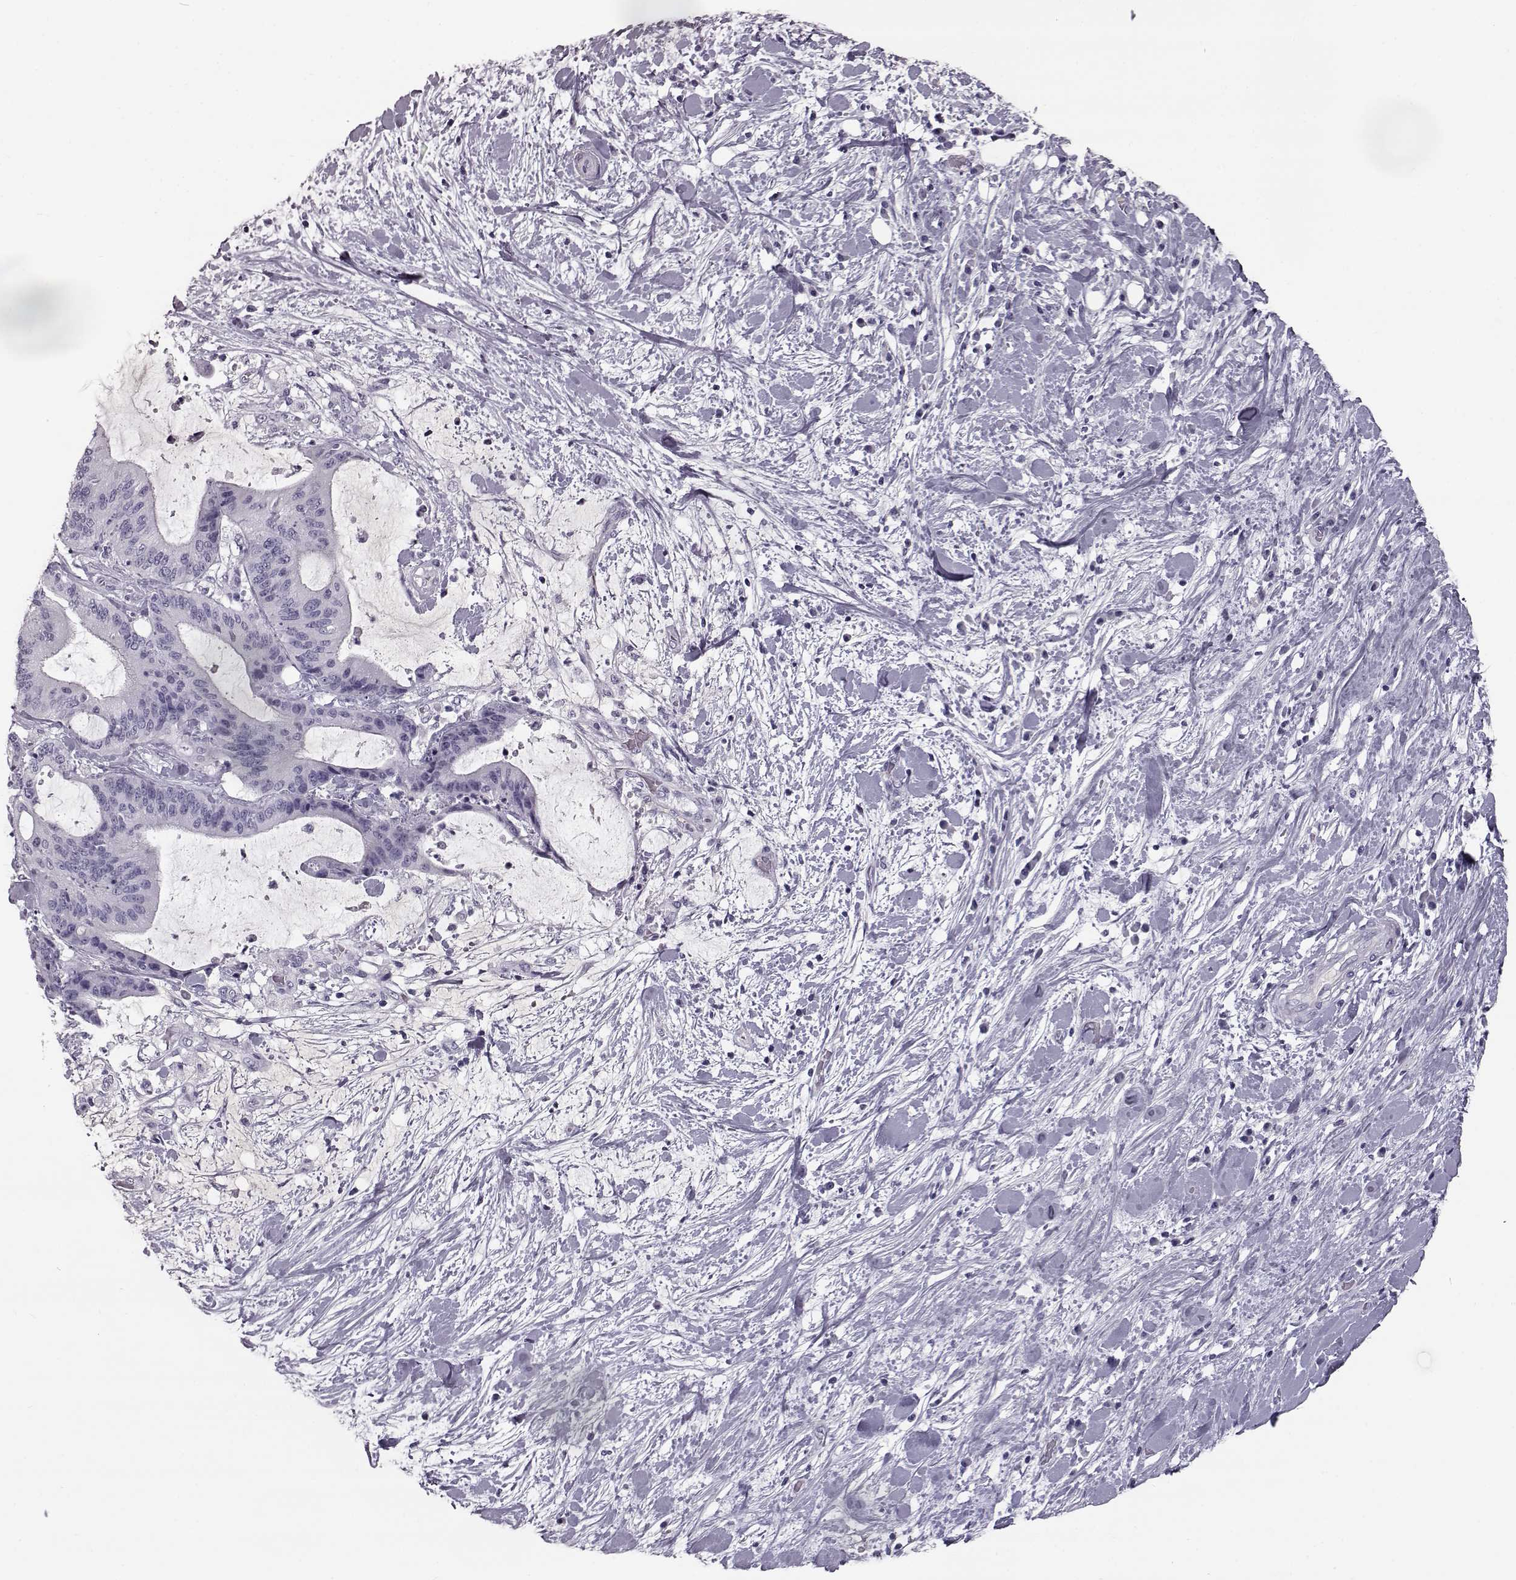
{"staining": {"intensity": "negative", "quantity": "none", "location": "none"}, "tissue": "liver cancer", "cell_type": "Tumor cells", "image_type": "cancer", "snomed": [{"axis": "morphology", "description": "Cholangiocarcinoma"}, {"axis": "topography", "description": "Liver"}], "caption": "Immunohistochemistry image of neoplastic tissue: human liver cancer (cholangiocarcinoma) stained with DAB displays no significant protein positivity in tumor cells.", "gene": "CCL19", "patient": {"sex": "female", "age": 73}}